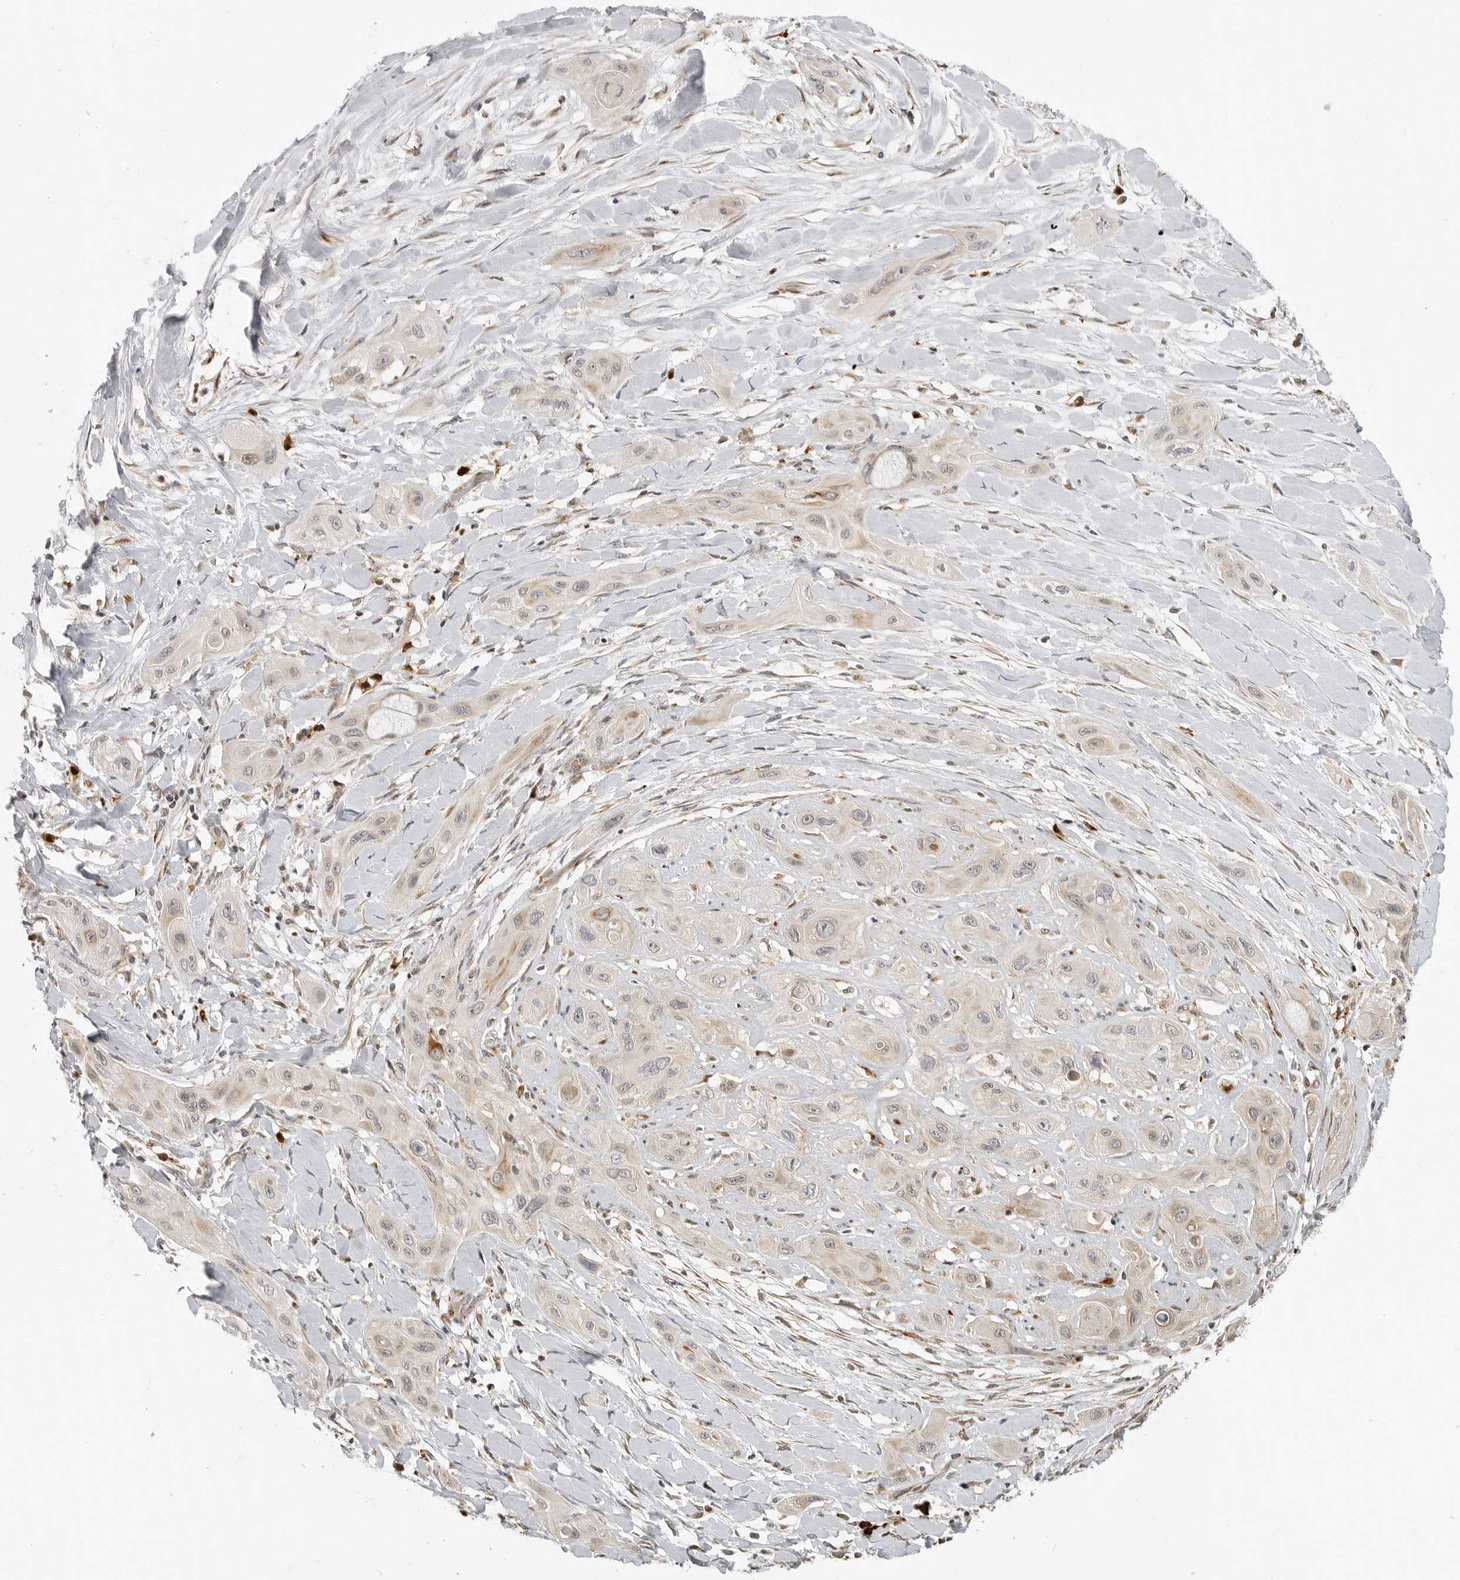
{"staining": {"intensity": "weak", "quantity": "<25%", "location": "cytoplasmic/membranous"}, "tissue": "lung cancer", "cell_type": "Tumor cells", "image_type": "cancer", "snomed": [{"axis": "morphology", "description": "Squamous cell carcinoma, NOS"}, {"axis": "topography", "description": "Lung"}], "caption": "This image is of lung squamous cell carcinoma stained with IHC to label a protein in brown with the nuclei are counter-stained blue. There is no expression in tumor cells. (DAB (3,3'-diaminobenzidine) immunohistochemistry (IHC) with hematoxylin counter stain).", "gene": "CEP295NL", "patient": {"sex": "female", "age": 47}}